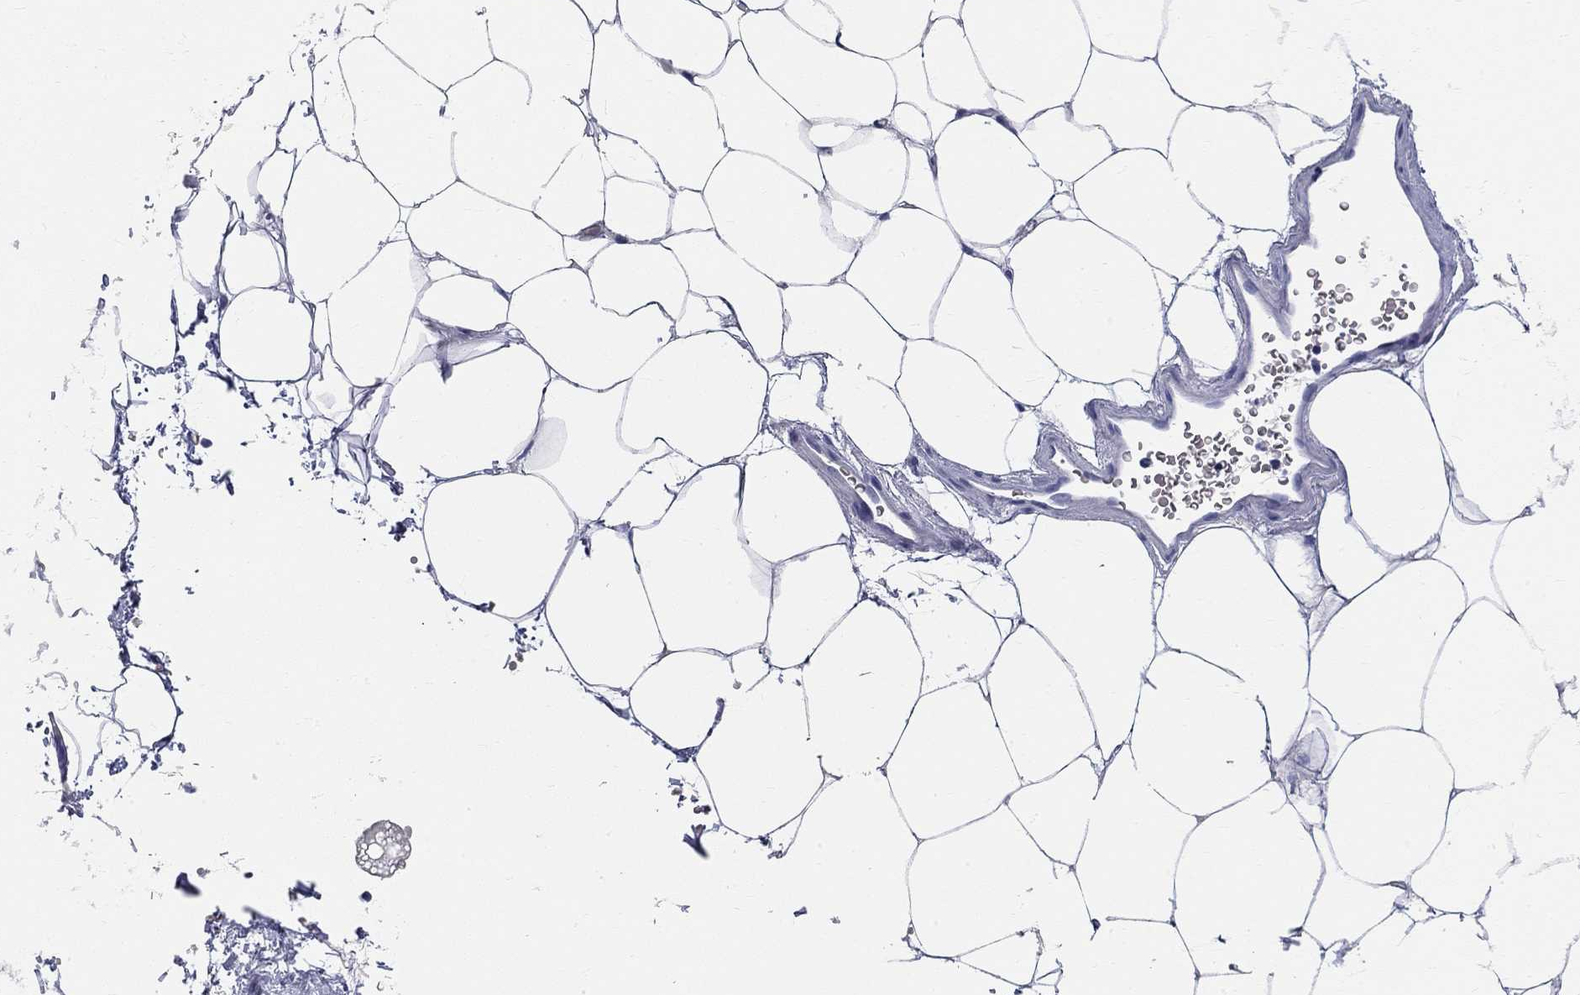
{"staining": {"intensity": "negative", "quantity": "none", "location": "none"}, "tissue": "adipose tissue", "cell_type": "Adipocytes", "image_type": "normal", "snomed": [{"axis": "morphology", "description": "Normal tissue, NOS"}, {"axis": "topography", "description": "Soft tissue"}, {"axis": "topography", "description": "Adipose tissue"}, {"axis": "topography", "description": "Vascular tissue"}, {"axis": "topography", "description": "Peripheral nerve tissue"}], "caption": "High power microscopy micrograph of an IHC photomicrograph of normal adipose tissue, revealing no significant positivity in adipocytes.", "gene": "PHOX2B", "patient": {"sex": "male", "age": 68}}